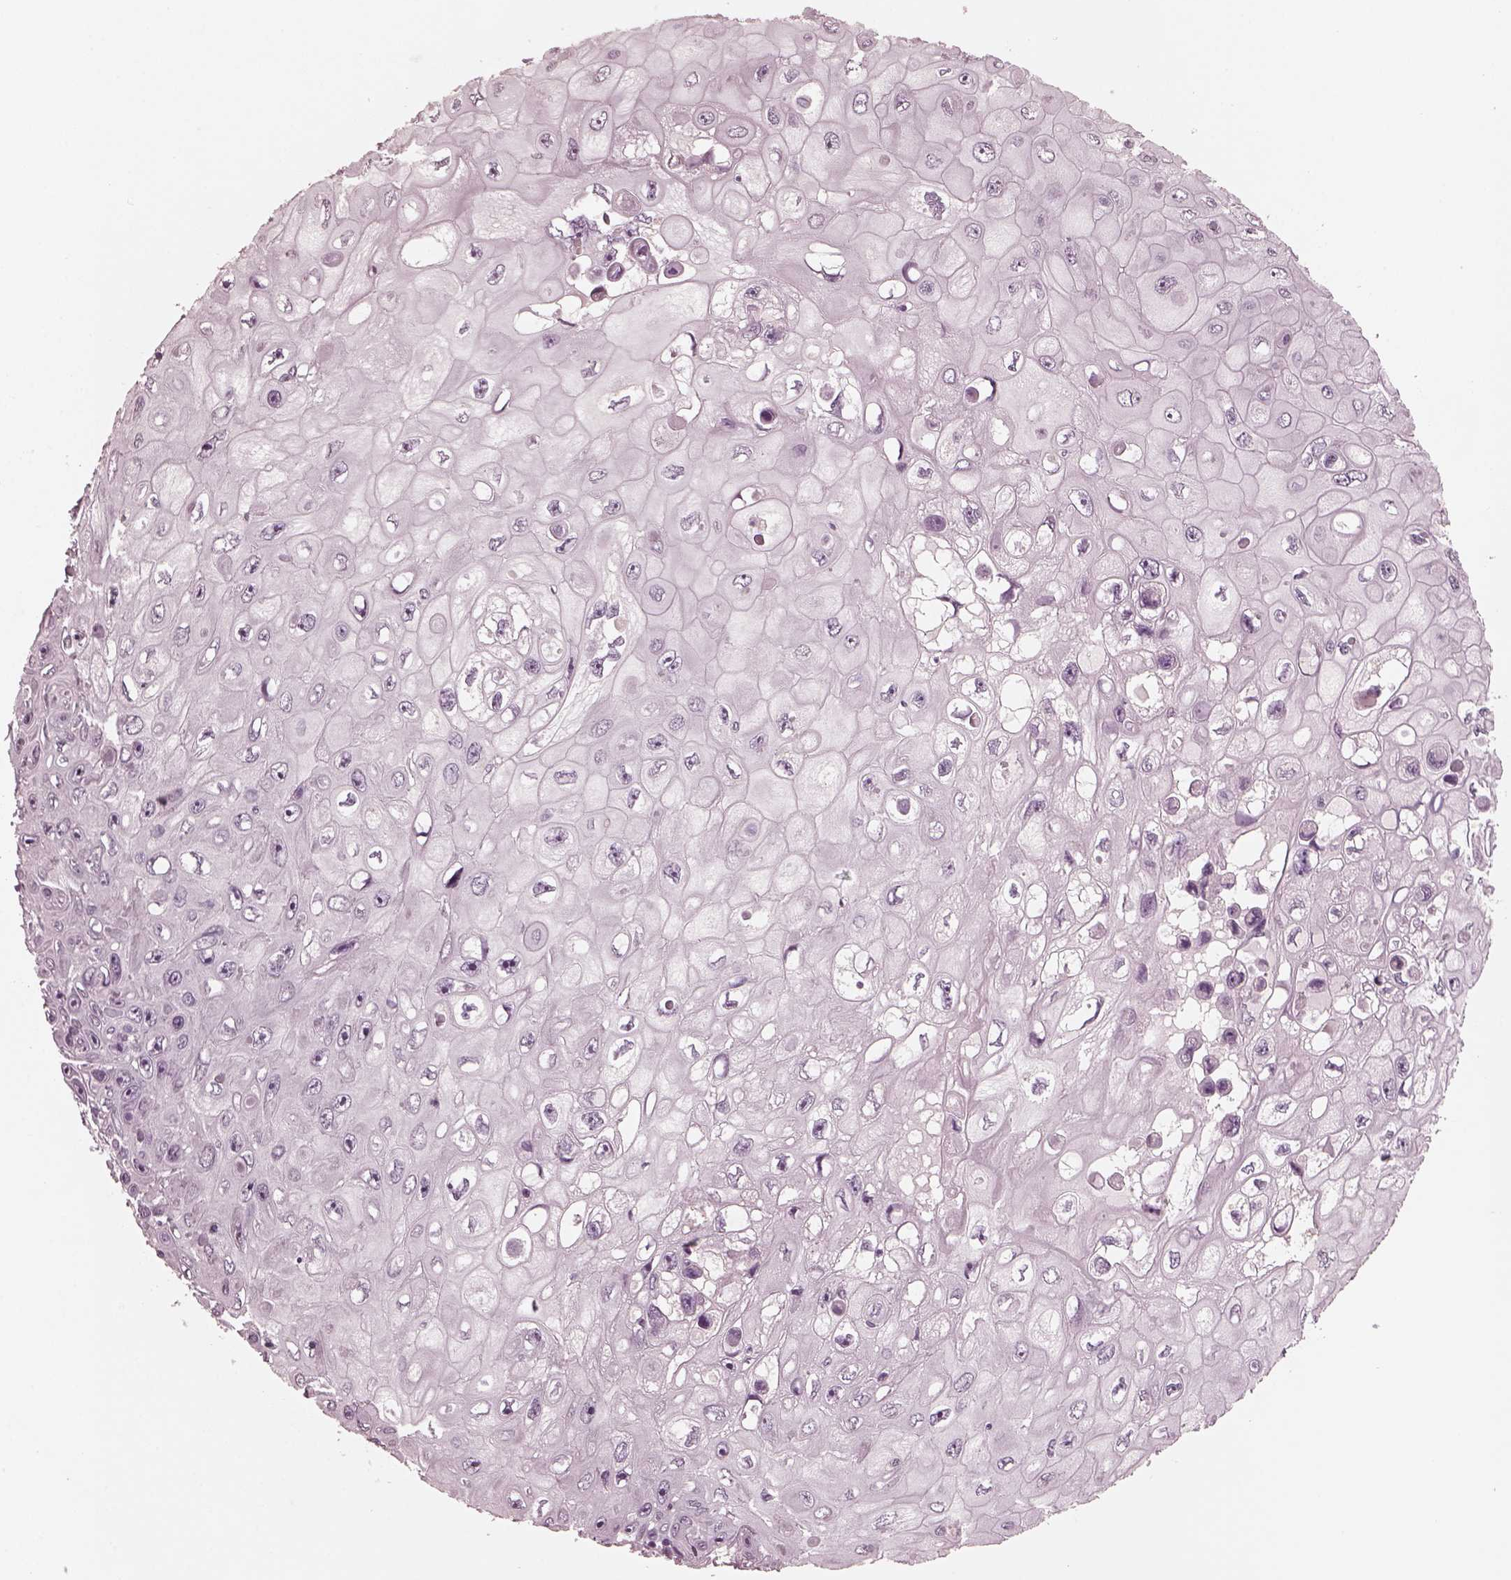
{"staining": {"intensity": "negative", "quantity": "none", "location": "none"}, "tissue": "skin cancer", "cell_type": "Tumor cells", "image_type": "cancer", "snomed": [{"axis": "morphology", "description": "Squamous cell carcinoma, NOS"}, {"axis": "topography", "description": "Skin"}], "caption": "This image is of skin cancer (squamous cell carcinoma) stained with IHC to label a protein in brown with the nuclei are counter-stained blue. There is no staining in tumor cells.", "gene": "CGA", "patient": {"sex": "male", "age": 82}}